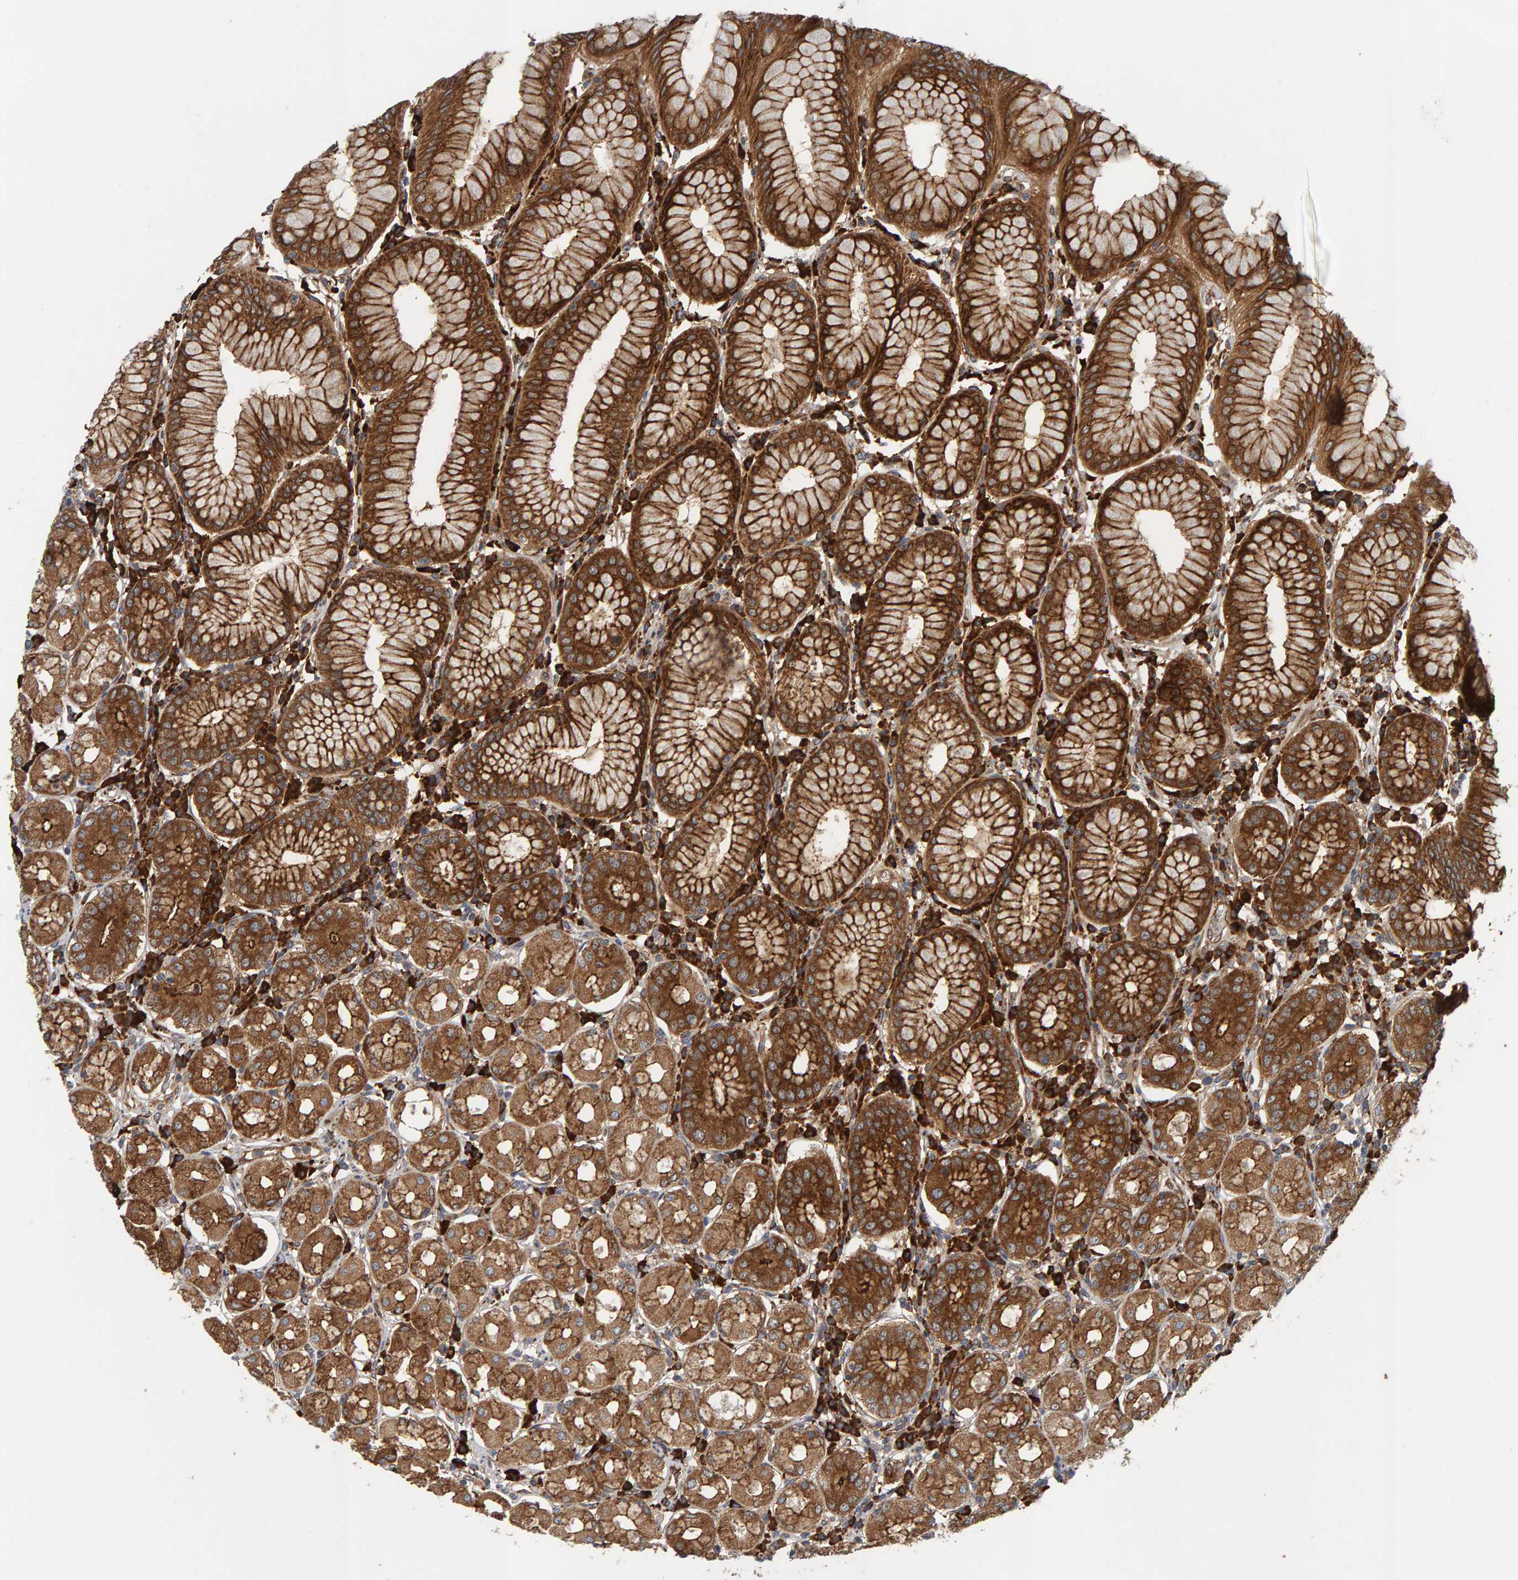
{"staining": {"intensity": "strong", "quantity": ">75%", "location": "cytoplasmic/membranous"}, "tissue": "stomach", "cell_type": "Glandular cells", "image_type": "normal", "snomed": [{"axis": "morphology", "description": "Normal tissue, NOS"}, {"axis": "topography", "description": "Stomach"}, {"axis": "topography", "description": "Stomach, lower"}], "caption": "About >75% of glandular cells in normal human stomach show strong cytoplasmic/membranous protein expression as visualized by brown immunohistochemical staining.", "gene": "BAIAP2", "patient": {"sex": "female", "age": 56}}